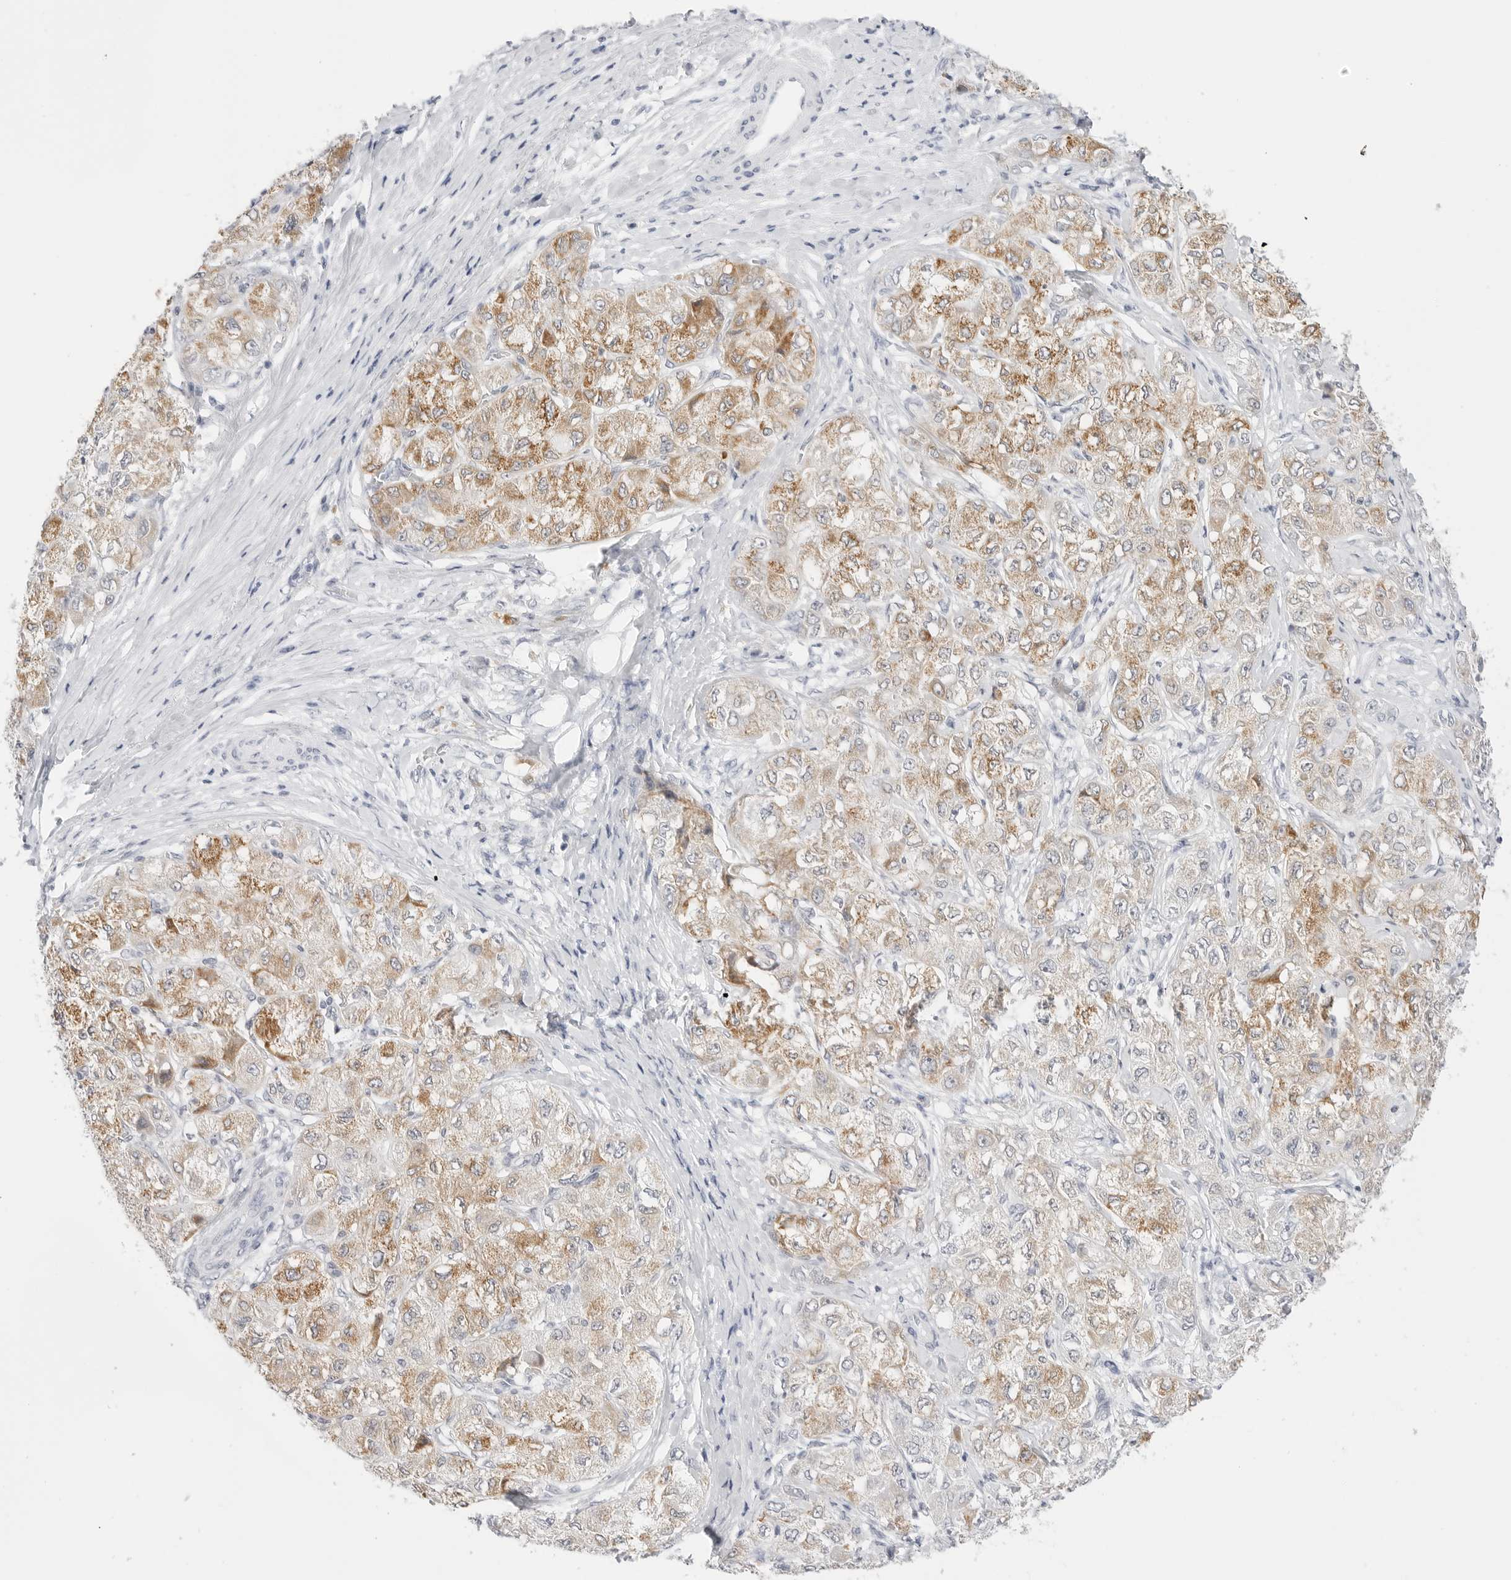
{"staining": {"intensity": "moderate", "quantity": ">75%", "location": "cytoplasmic/membranous"}, "tissue": "liver cancer", "cell_type": "Tumor cells", "image_type": "cancer", "snomed": [{"axis": "morphology", "description": "Carcinoma, Hepatocellular, NOS"}, {"axis": "topography", "description": "Liver"}], "caption": "Immunohistochemistry (IHC) of liver hepatocellular carcinoma demonstrates medium levels of moderate cytoplasmic/membranous expression in approximately >75% of tumor cells.", "gene": "HMGCS2", "patient": {"sex": "male", "age": 80}}